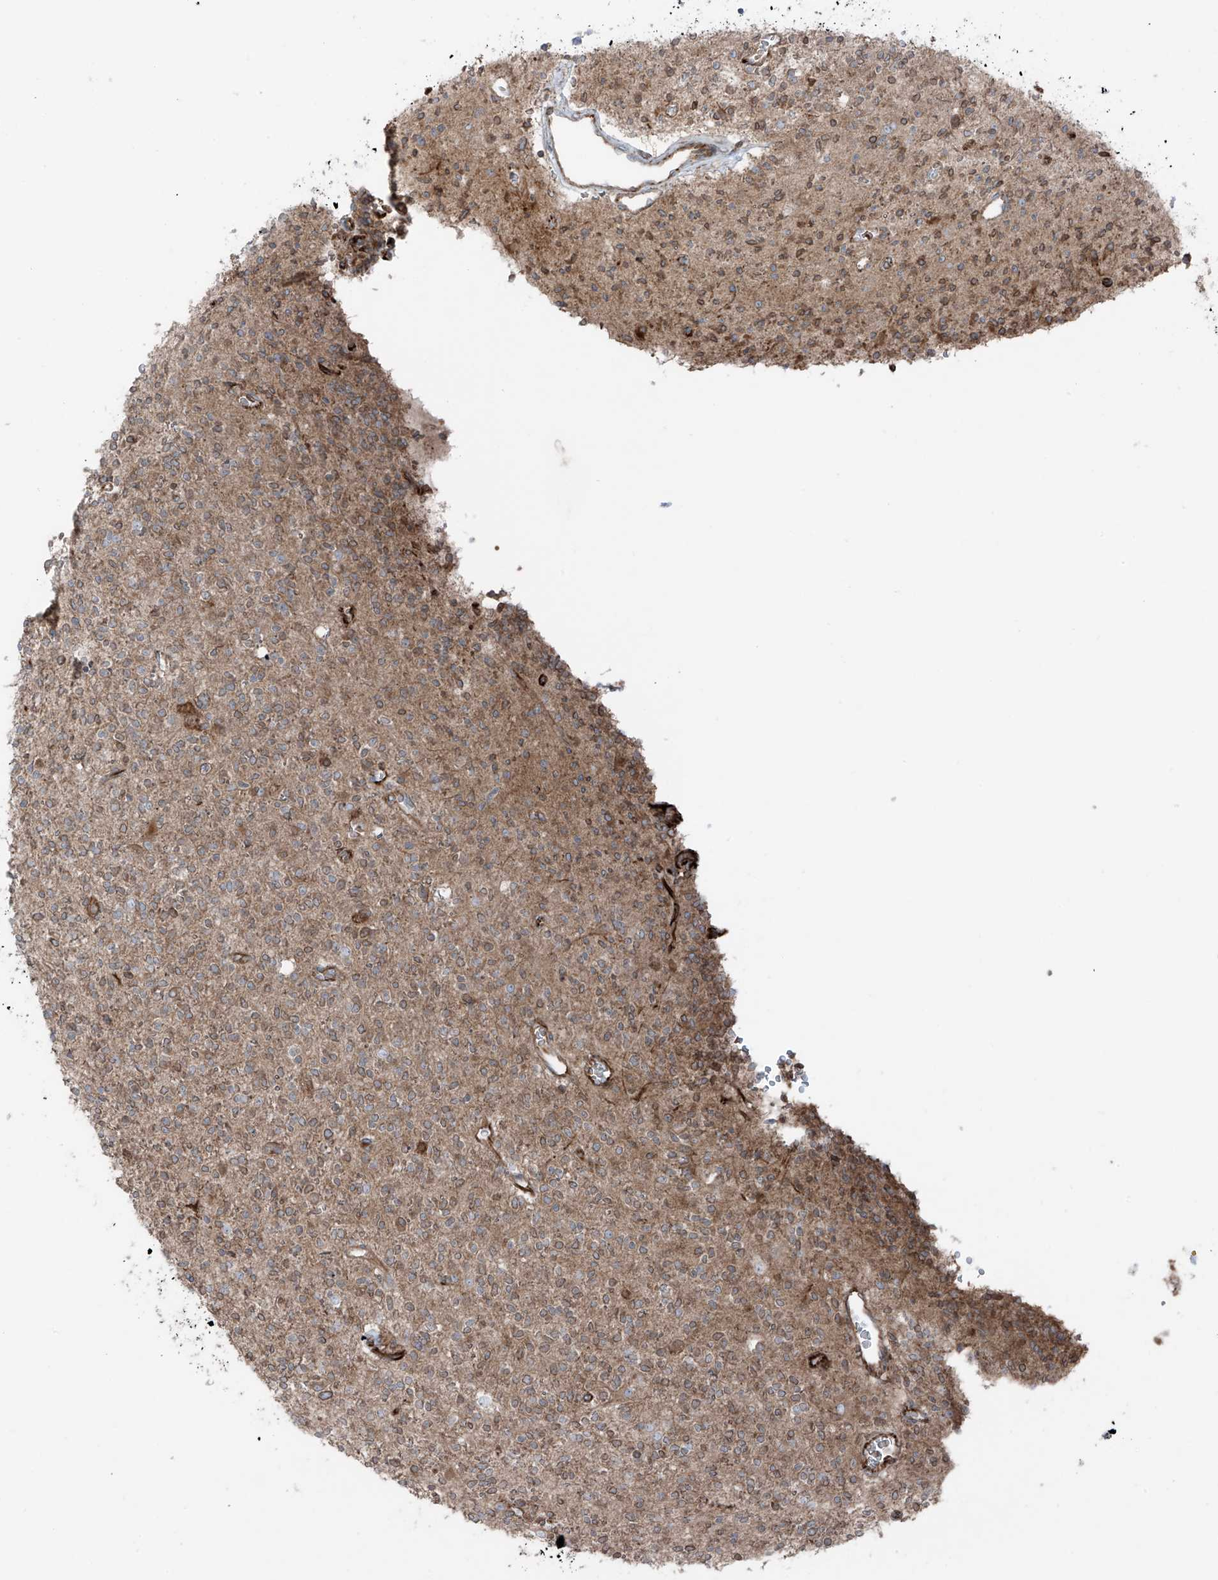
{"staining": {"intensity": "weak", "quantity": ">75%", "location": "cytoplasmic/membranous"}, "tissue": "glioma", "cell_type": "Tumor cells", "image_type": "cancer", "snomed": [{"axis": "morphology", "description": "Glioma, malignant, High grade"}, {"axis": "topography", "description": "Brain"}], "caption": "Glioma stained with DAB immunohistochemistry reveals low levels of weak cytoplasmic/membranous expression in about >75% of tumor cells.", "gene": "ERLEC1", "patient": {"sex": "male", "age": 34}}